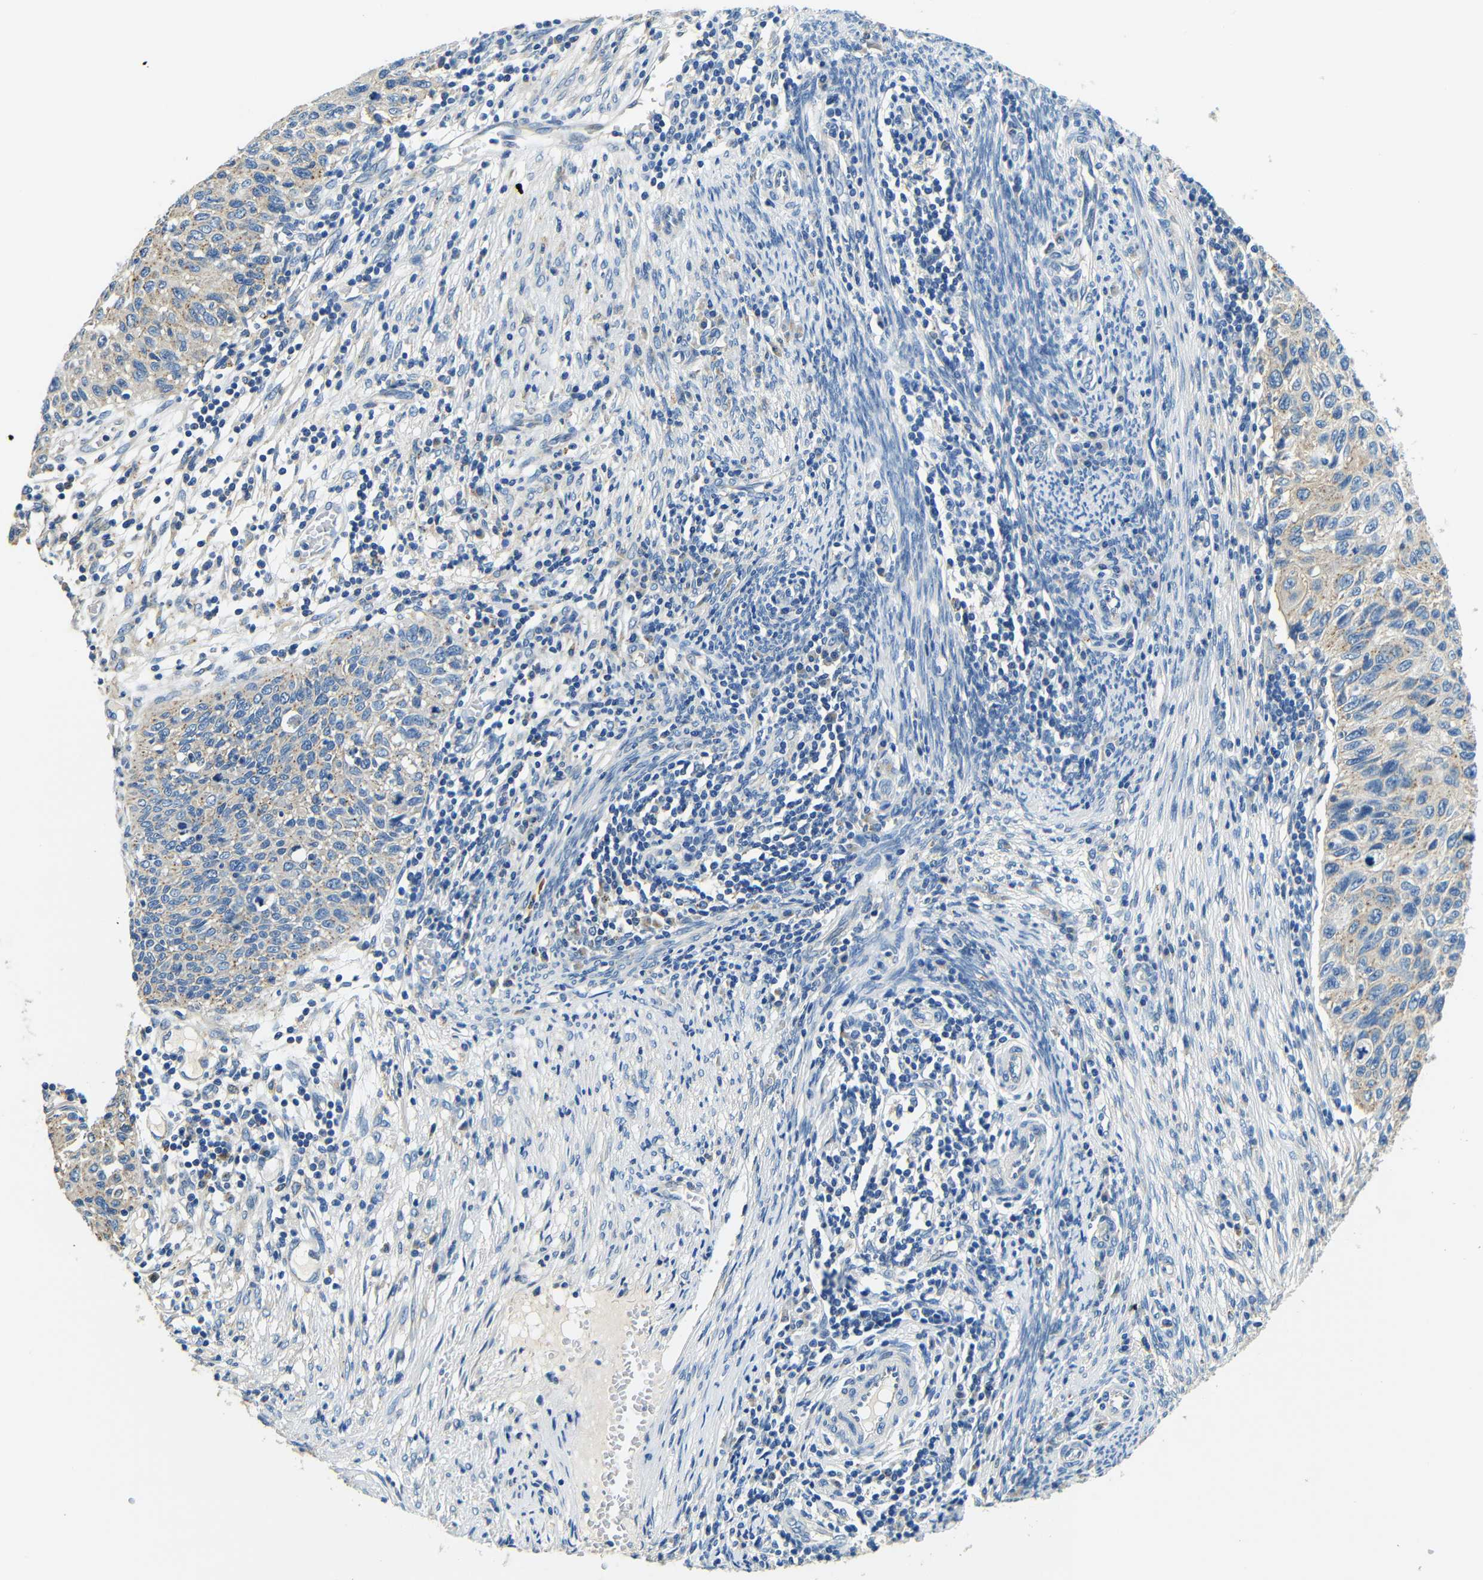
{"staining": {"intensity": "weak", "quantity": "<25%", "location": "cytoplasmic/membranous"}, "tissue": "cervical cancer", "cell_type": "Tumor cells", "image_type": "cancer", "snomed": [{"axis": "morphology", "description": "Squamous cell carcinoma, NOS"}, {"axis": "topography", "description": "Cervix"}], "caption": "There is no significant positivity in tumor cells of cervical cancer (squamous cell carcinoma).", "gene": "FMO5", "patient": {"sex": "female", "age": 70}}